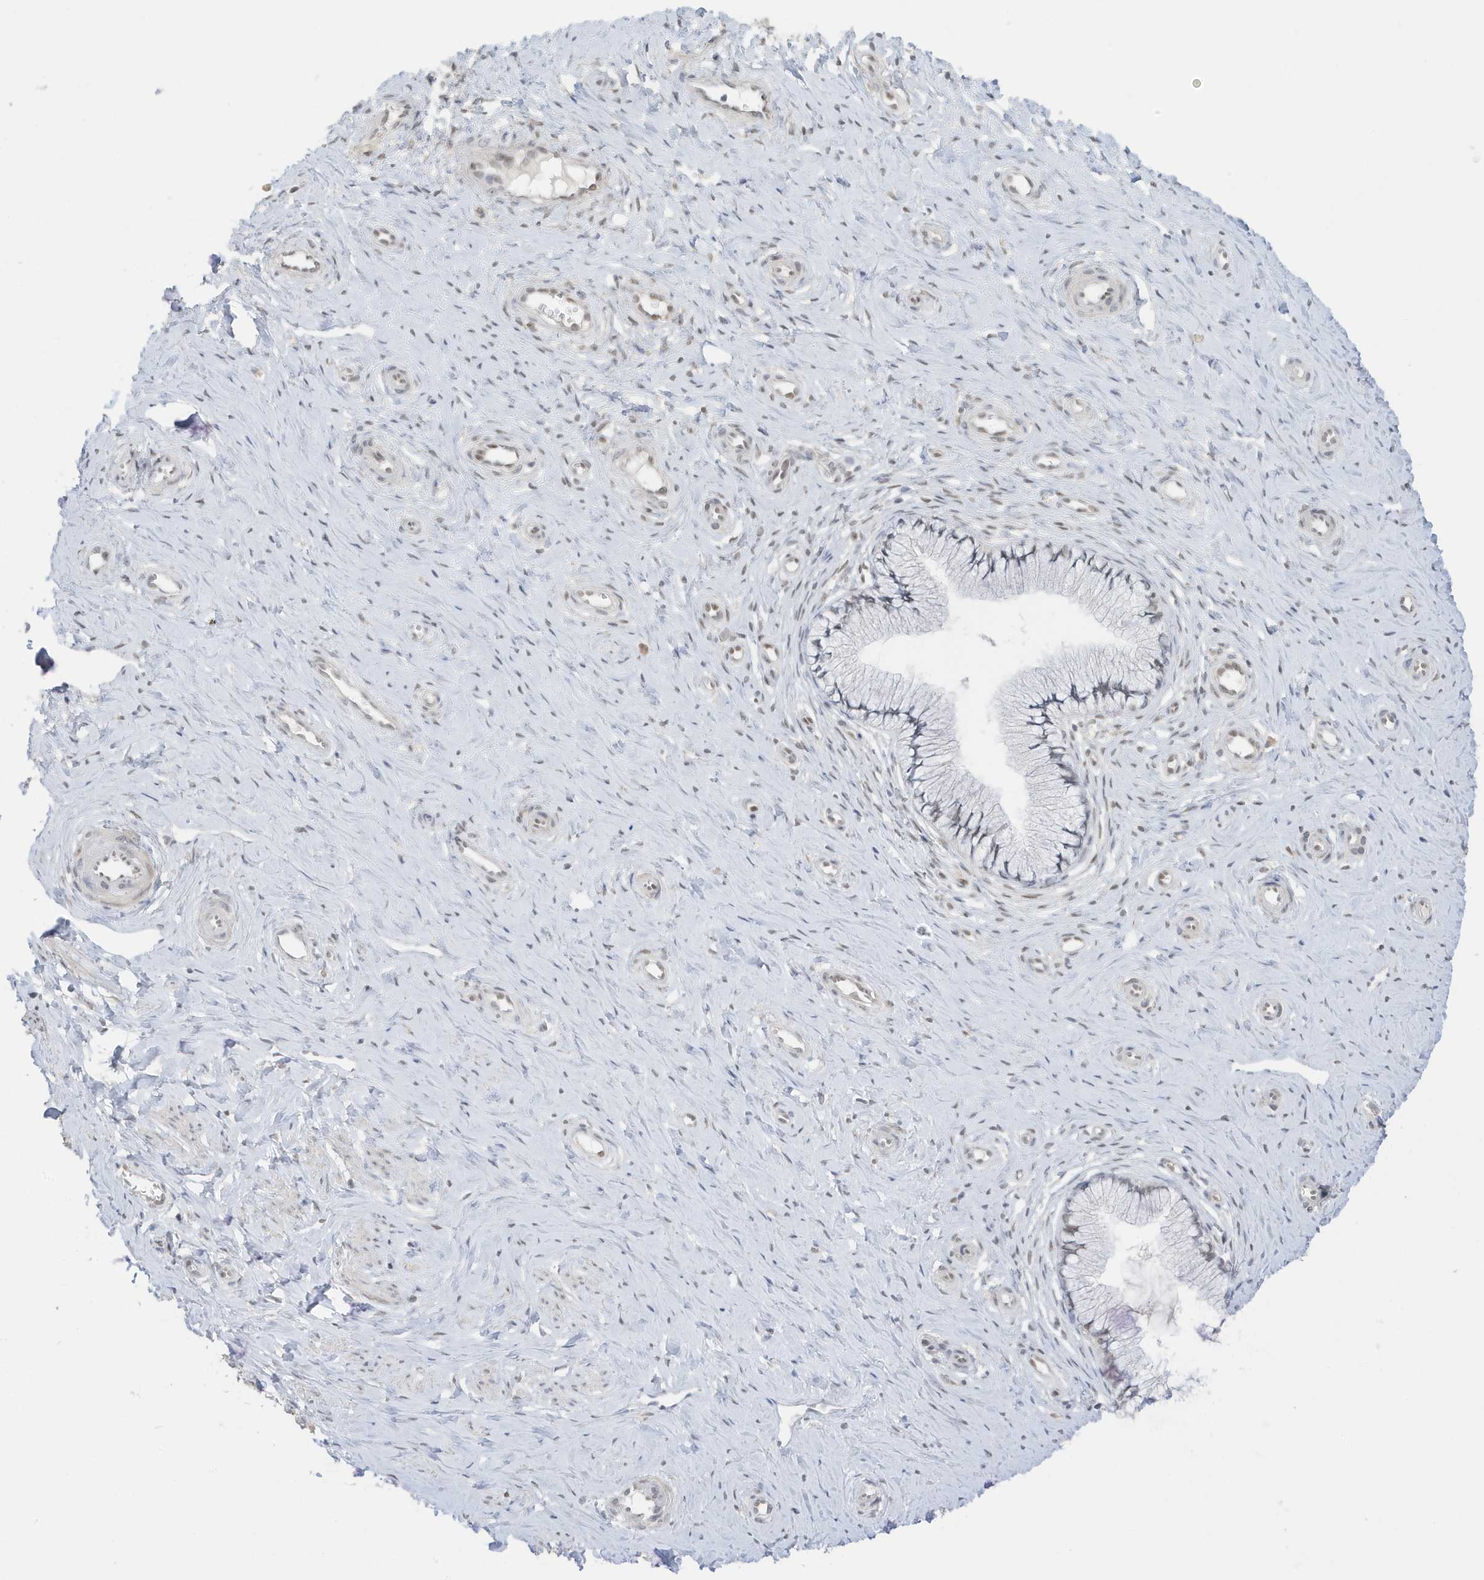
{"staining": {"intensity": "negative", "quantity": "none", "location": "none"}, "tissue": "cervix", "cell_type": "Glandular cells", "image_type": "normal", "snomed": [{"axis": "morphology", "description": "Normal tissue, NOS"}, {"axis": "topography", "description": "Cervix"}], "caption": "IHC micrograph of normal human cervix stained for a protein (brown), which displays no staining in glandular cells.", "gene": "MSL3", "patient": {"sex": "female", "age": 36}}